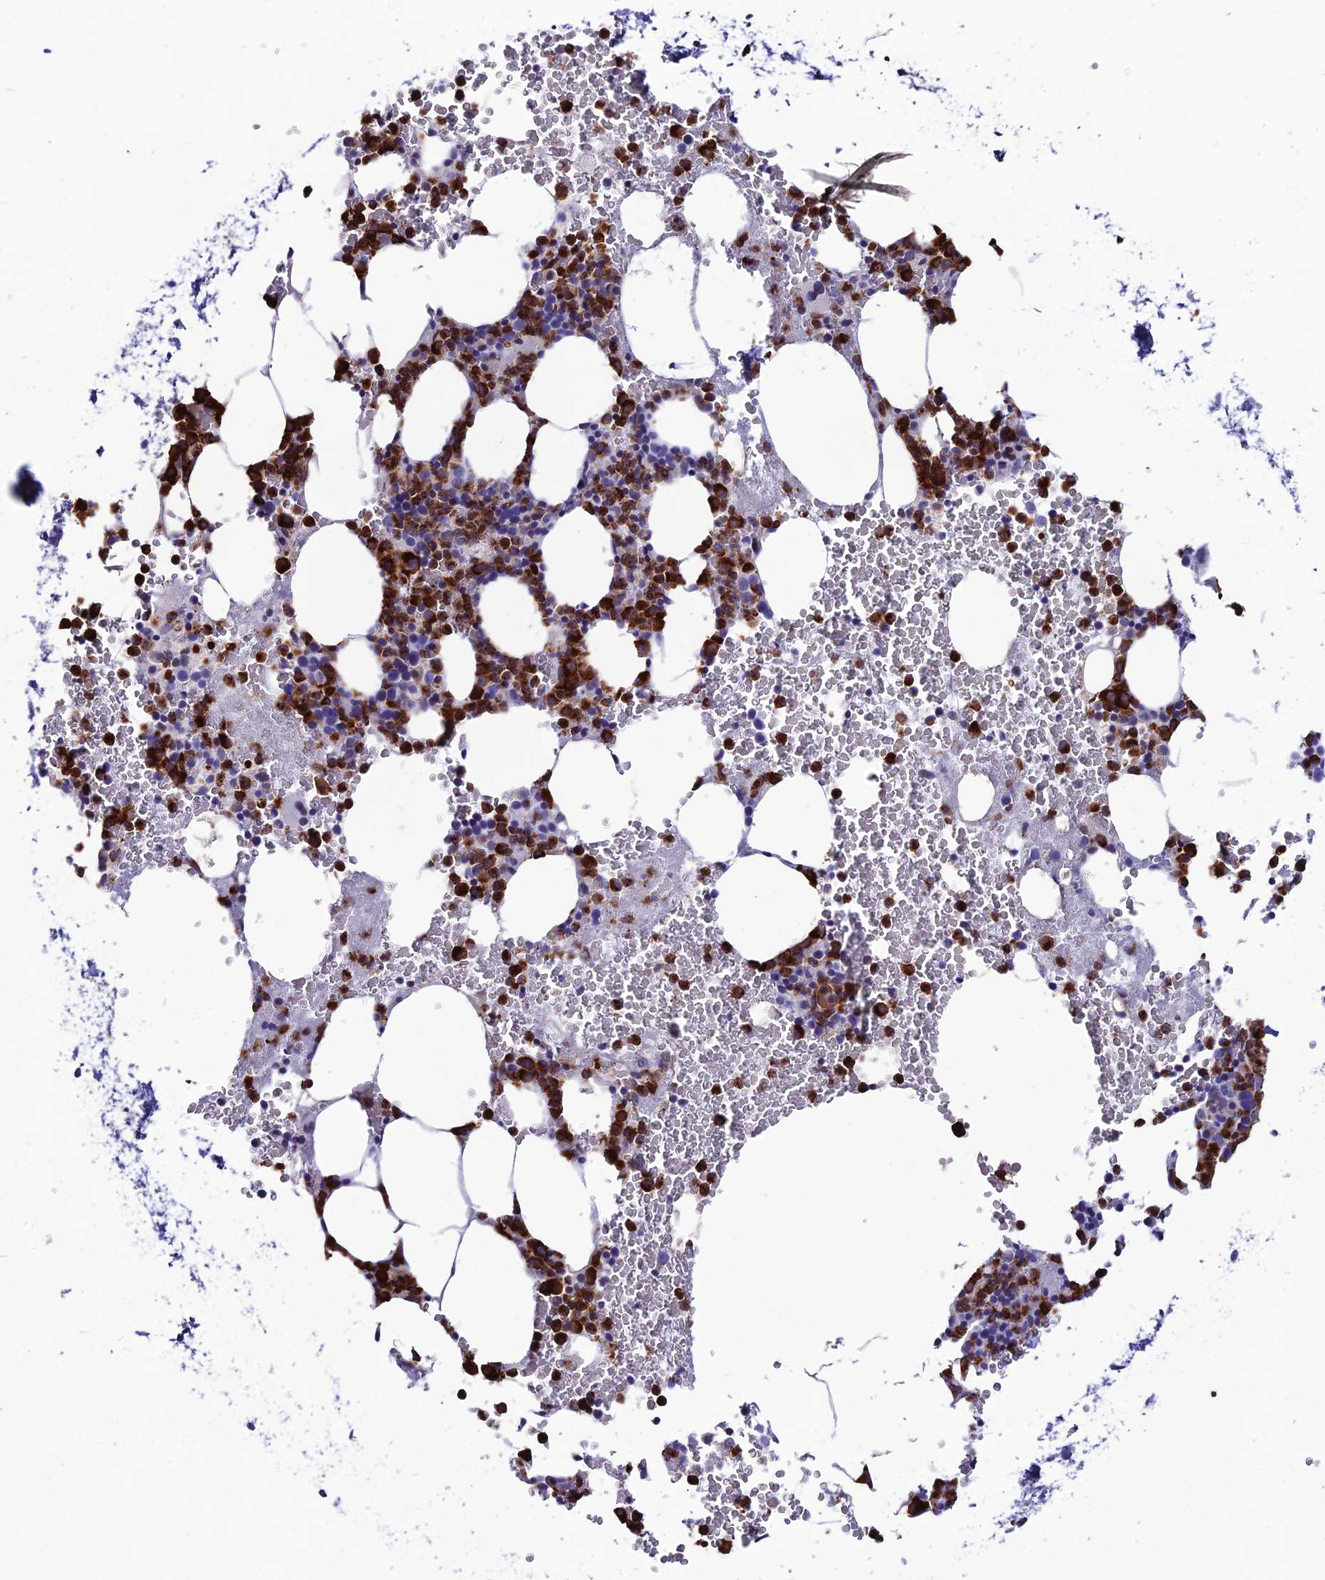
{"staining": {"intensity": "strong", "quantity": ">75%", "location": "cytoplasmic/membranous"}, "tissue": "bone marrow", "cell_type": "Hematopoietic cells", "image_type": "normal", "snomed": [{"axis": "morphology", "description": "Normal tissue, NOS"}, {"axis": "morphology", "description": "Inflammation, NOS"}, {"axis": "topography", "description": "Bone marrow"}], "caption": "Protein staining of normal bone marrow demonstrates strong cytoplasmic/membranous staining in about >75% of hematopoietic cells. The staining is performed using DAB (3,3'-diaminobenzidine) brown chromogen to label protein expression. The nuclei are counter-stained blue using hematoxylin.", "gene": "MFSD2B", "patient": {"sex": "female", "age": 78}}